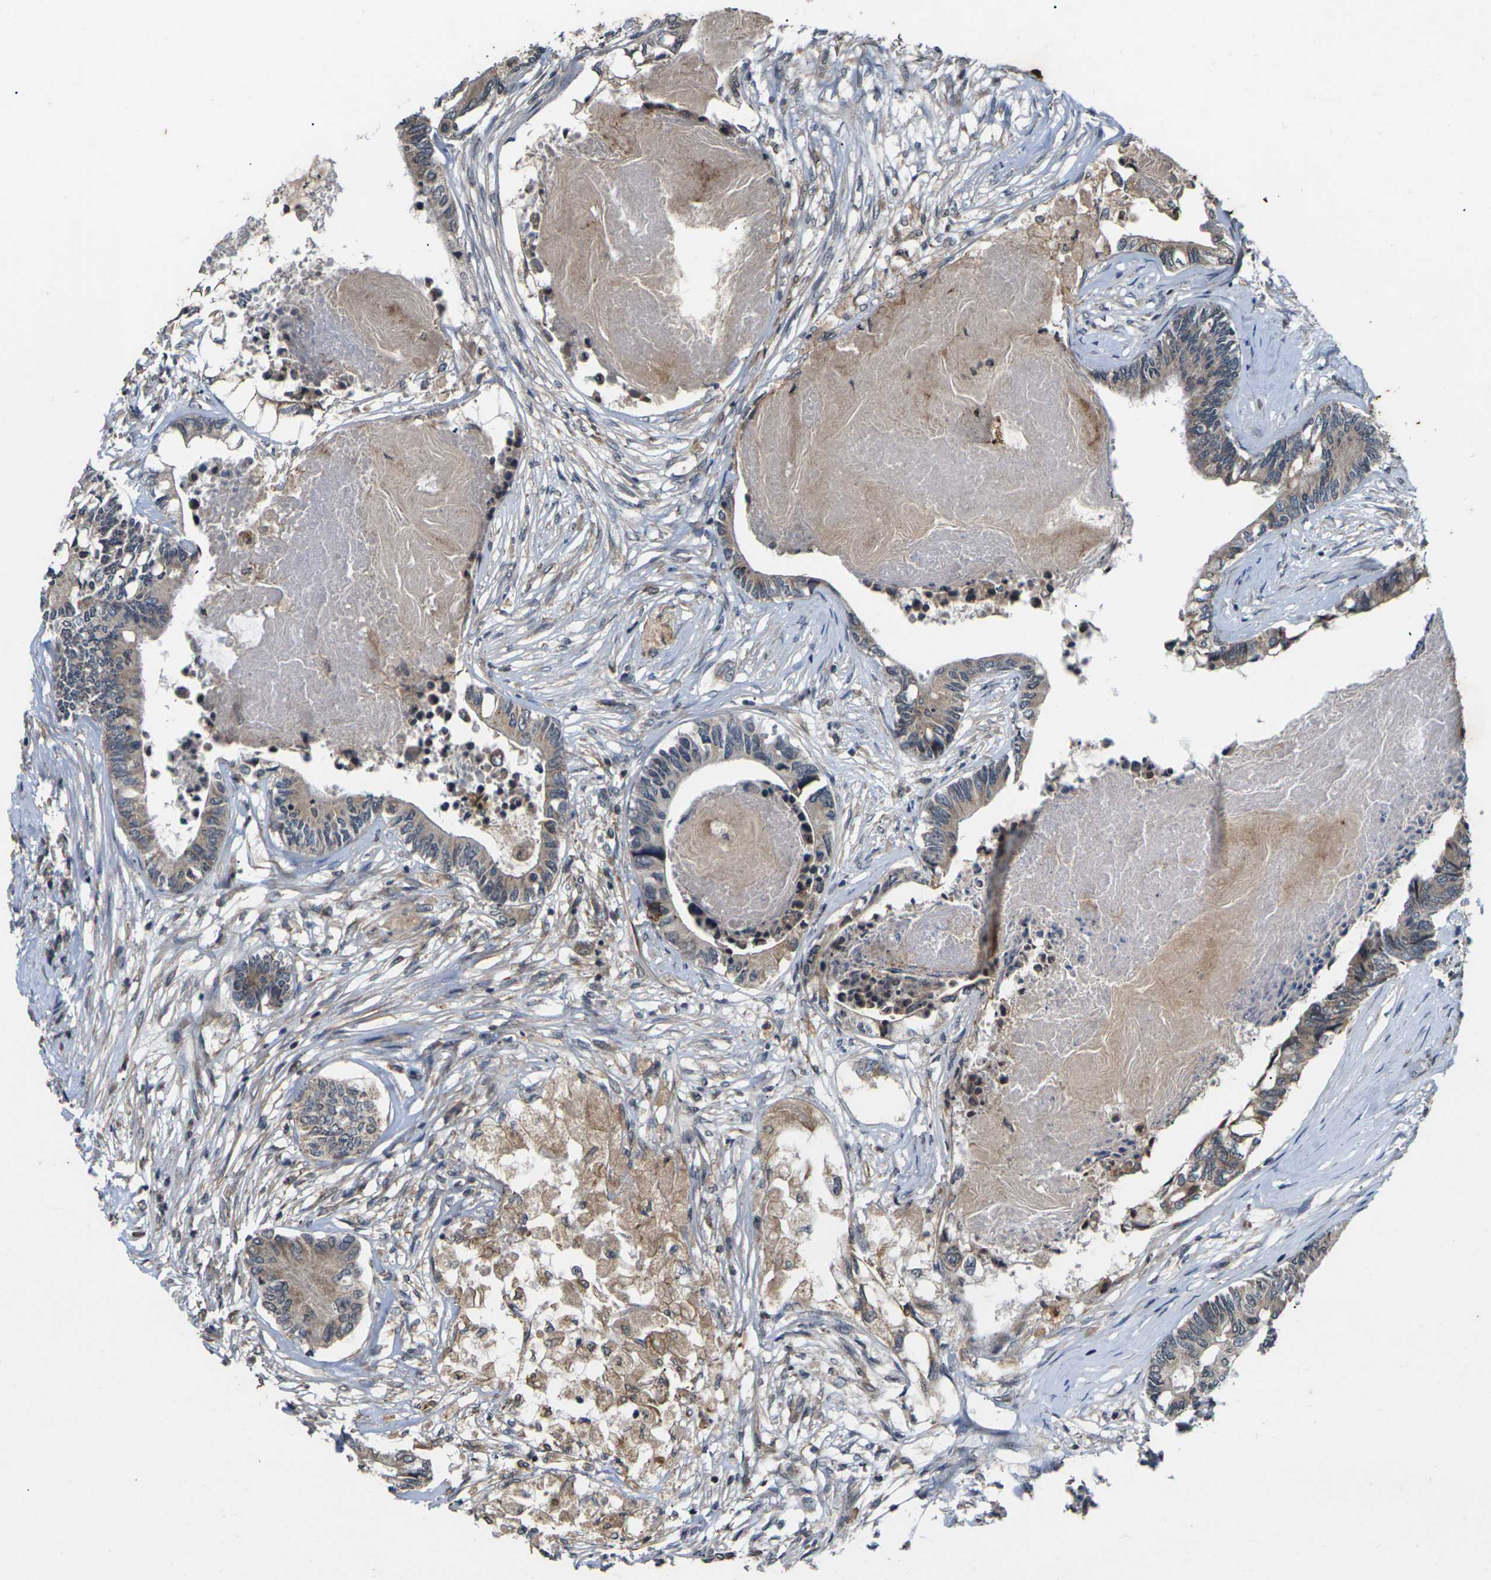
{"staining": {"intensity": "moderate", "quantity": "25%-75%", "location": "cytoplasmic/membranous"}, "tissue": "colorectal cancer", "cell_type": "Tumor cells", "image_type": "cancer", "snomed": [{"axis": "morphology", "description": "Adenocarcinoma, NOS"}, {"axis": "topography", "description": "Rectum"}], "caption": "Tumor cells reveal medium levels of moderate cytoplasmic/membranous positivity in about 25%-75% of cells in human colorectal cancer. (DAB = brown stain, brightfield microscopy at high magnification).", "gene": "DKK2", "patient": {"sex": "male", "age": 63}}